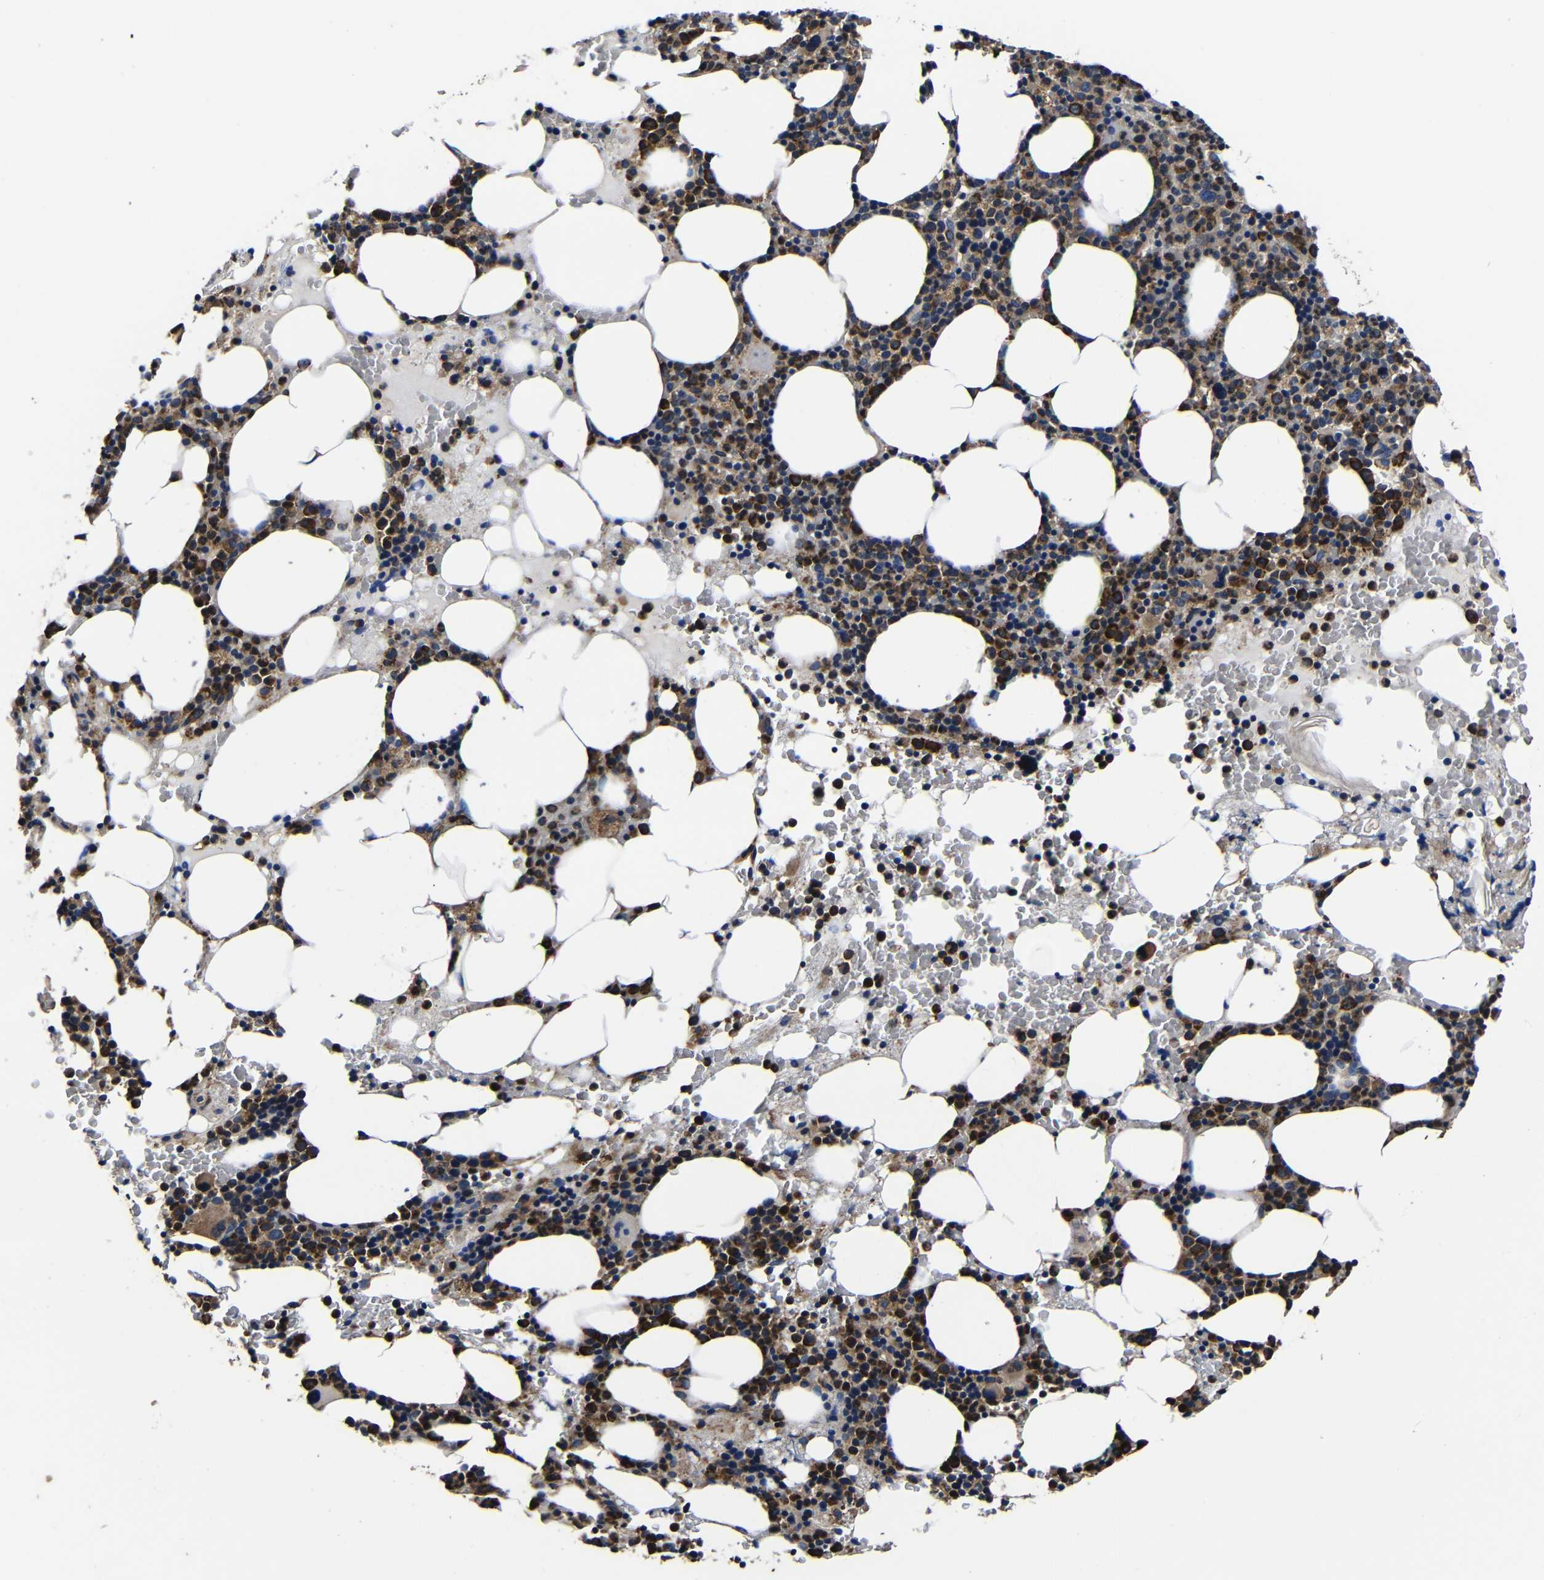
{"staining": {"intensity": "moderate", "quantity": "25%-75%", "location": "cytoplasmic/membranous"}, "tissue": "bone marrow", "cell_type": "Hematopoietic cells", "image_type": "normal", "snomed": [{"axis": "morphology", "description": "Normal tissue, NOS"}, {"axis": "morphology", "description": "Inflammation, NOS"}, {"axis": "topography", "description": "Bone marrow"}], "caption": "Immunohistochemistry (IHC) of benign bone marrow reveals medium levels of moderate cytoplasmic/membranous staining in about 25%-75% of hematopoietic cells.", "gene": "SCN9A", "patient": {"sex": "female", "age": 84}}